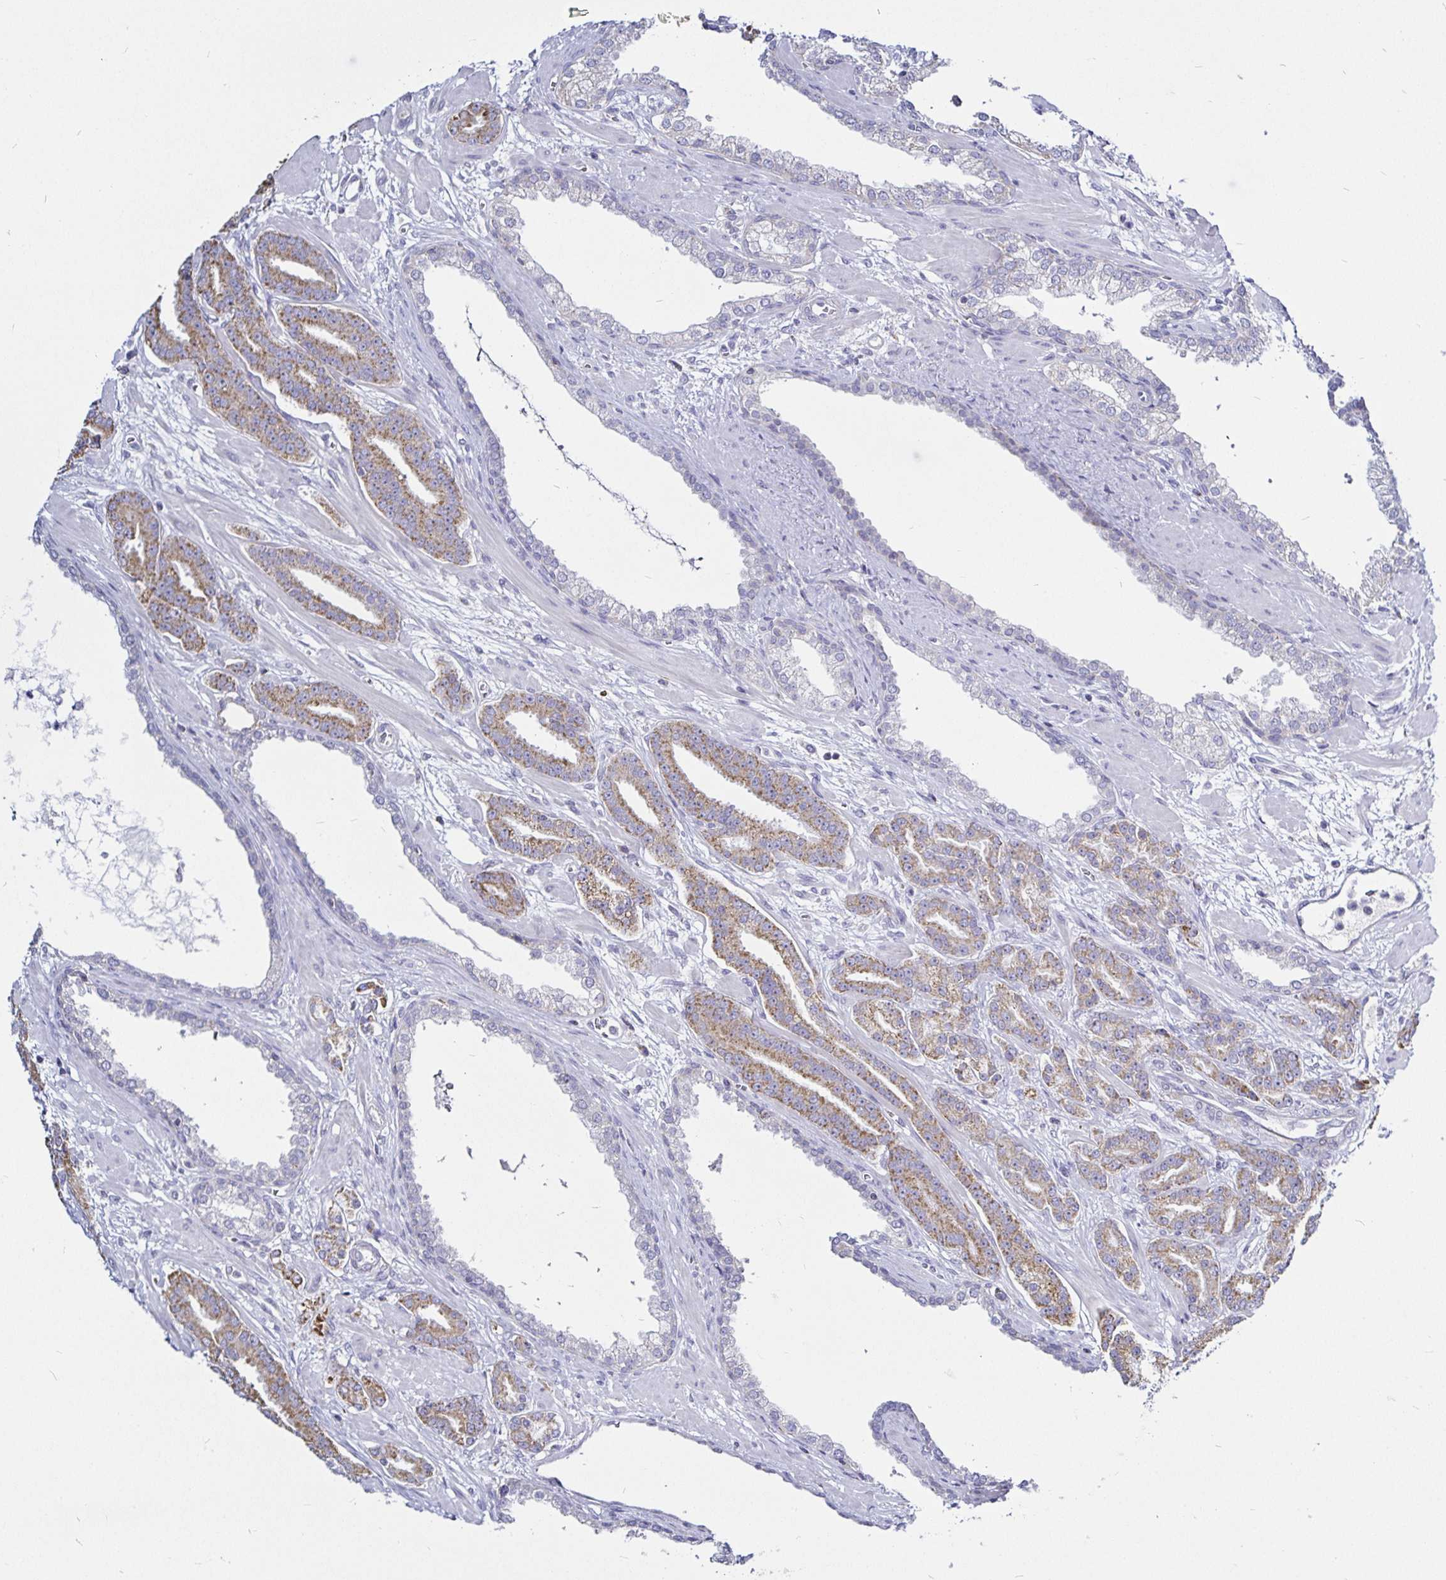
{"staining": {"intensity": "moderate", "quantity": ">75%", "location": "cytoplasmic/membranous"}, "tissue": "prostate cancer", "cell_type": "Tumor cells", "image_type": "cancer", "snomed": [{"axis": "morphology", "description": "Adenocarcinoma, High grade"}, {"axis": "topography", "description": "Prostate"}], "caption": "A brown stain labels moderate cytoplasmic/membranous positivity of a protein in human prostate adenocarcinoma (high-grade) tumor cells.", "gene": "PGAM2", "patient": {"sex": "male", "age": 60}}